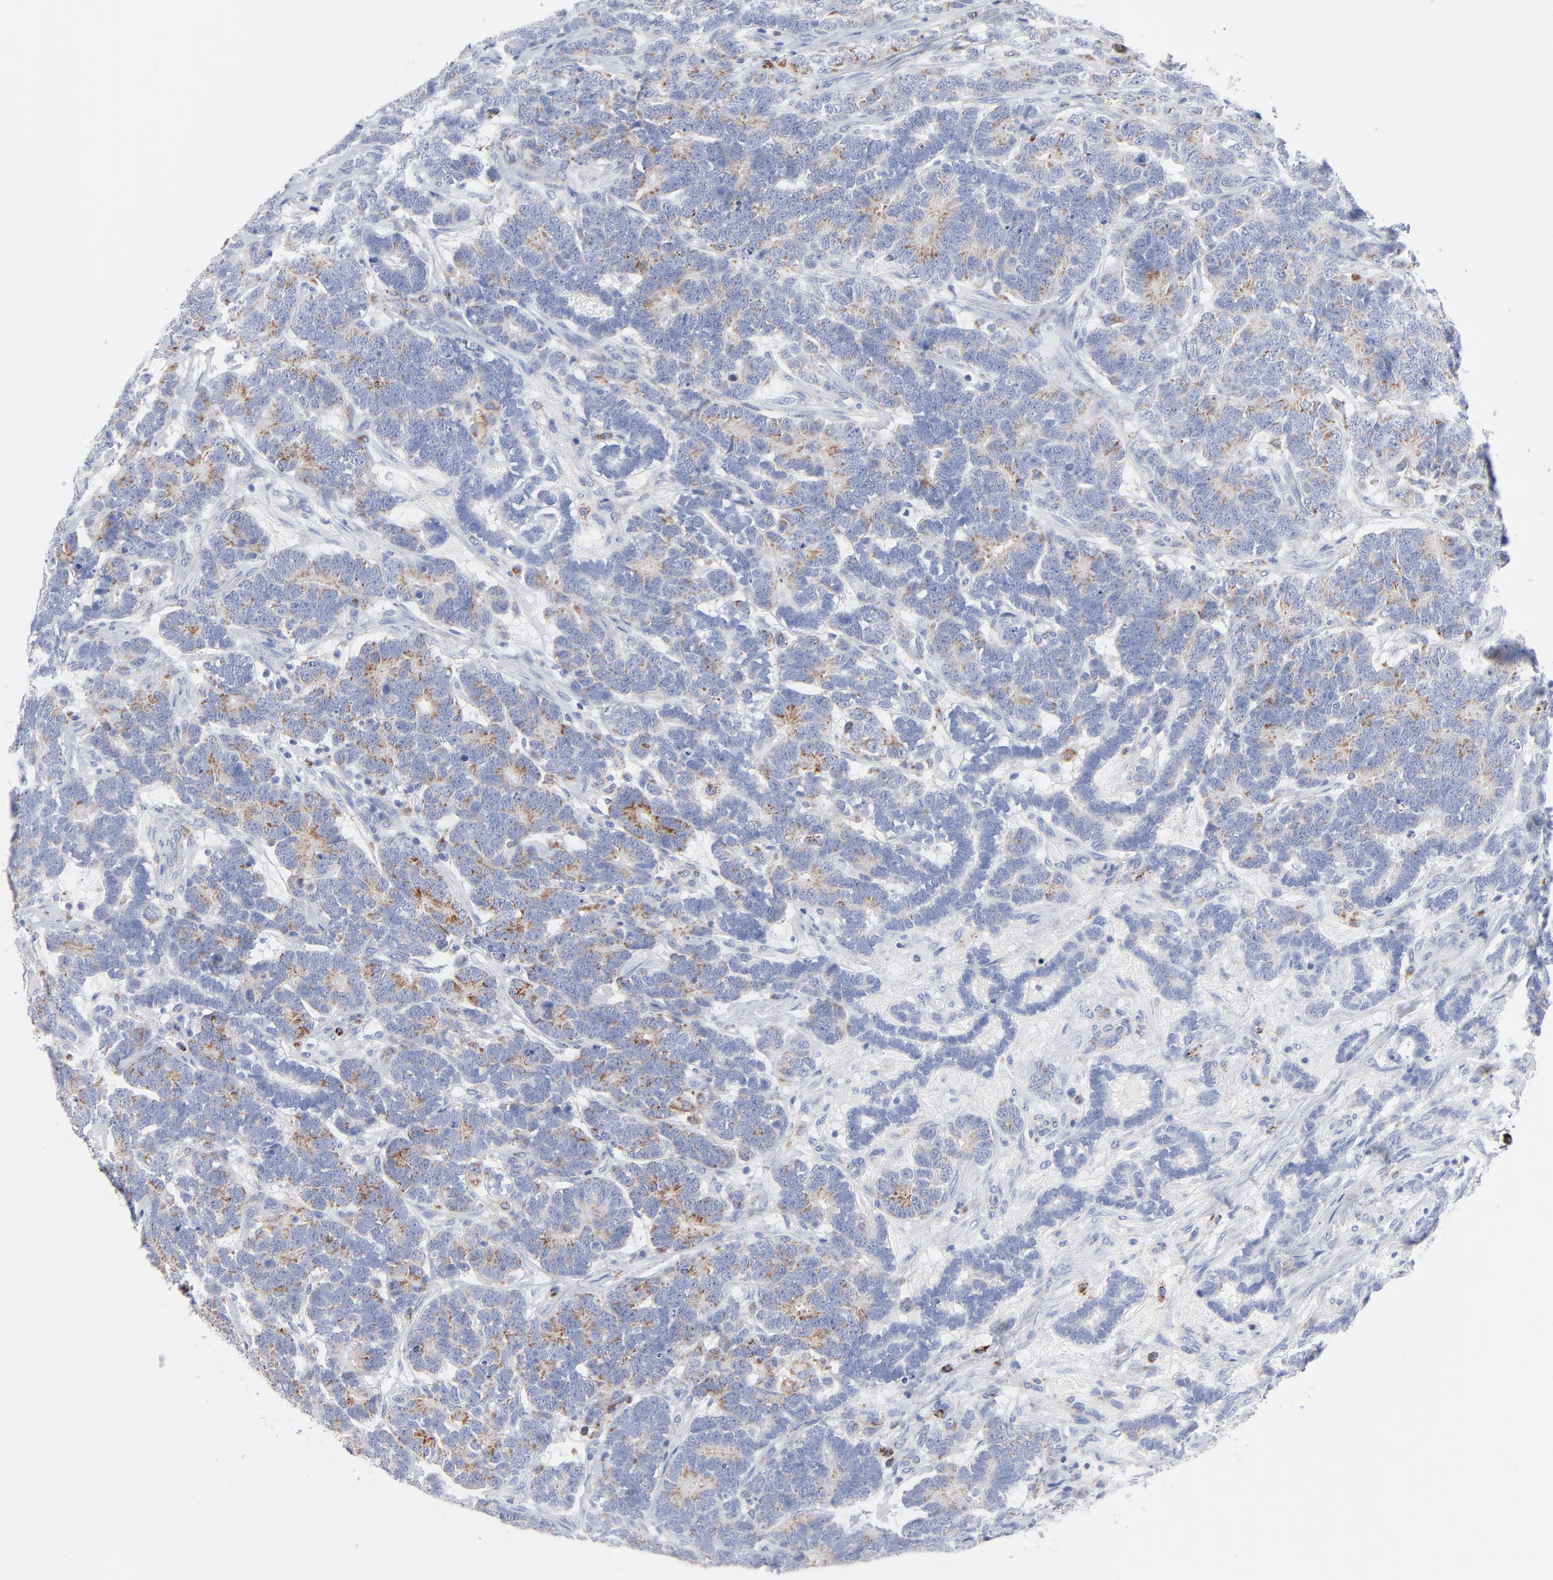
{"staining": {"intensity": "weak", "quantity": "25%-75%", "location": "cytoplasmic/membranous"}, "tissue": "testis cancer", "cell_type": "Tumor cells", "image_type": "cancer", "snomed": [{"axis": "morphology", "description": "Carcinoma, Embryonal, NOS"}, {"axis": "topography", "description": "Testis"}], "caption": "DAB (3,3'-diaminobenzidine) immunohistochemical staining of human testis cancer displays weak cytoplasmic/membranous protein expression in about 25%-75% of tumor cells.", "gene": "CHCHD10", "patient": {"sex": "male", "age": 26}}